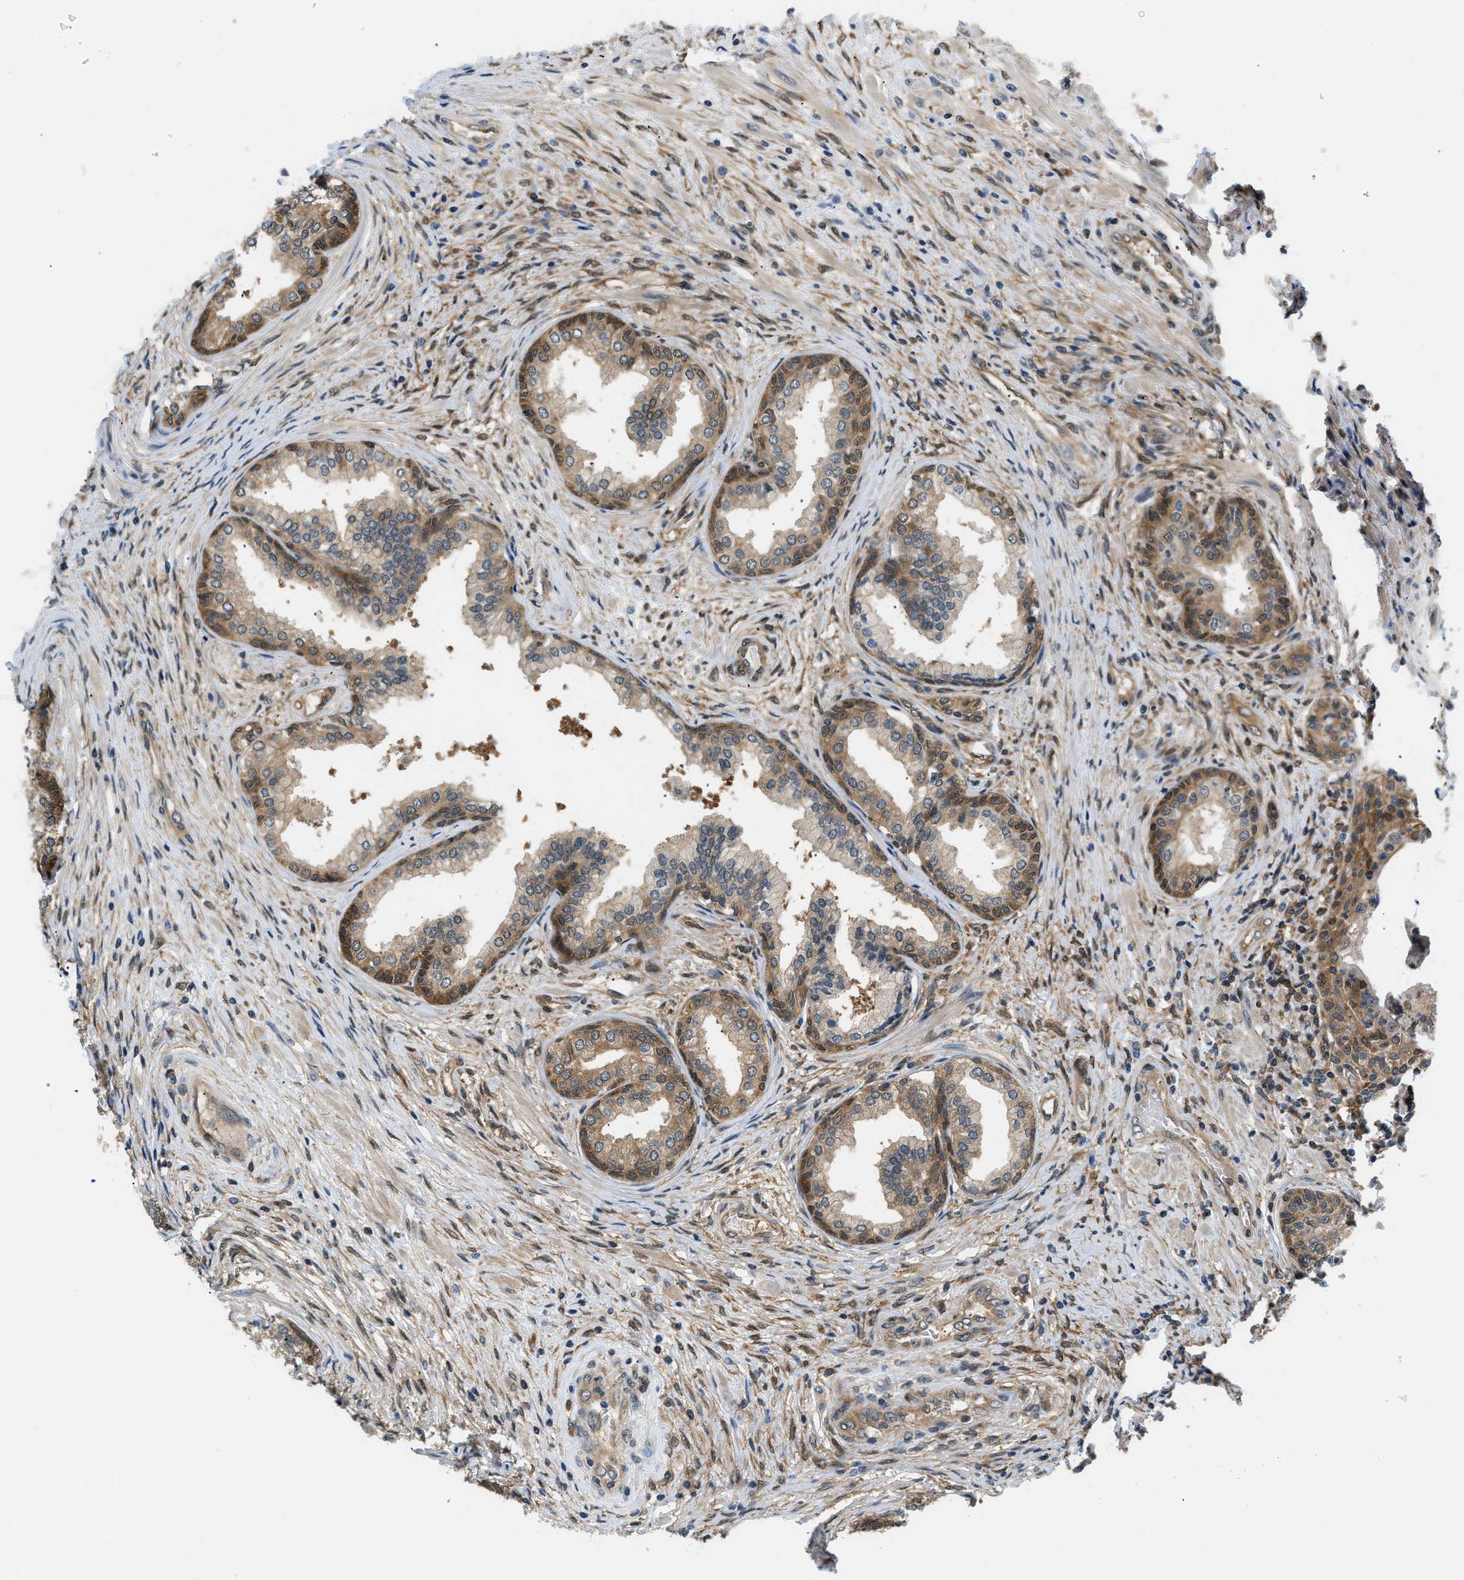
{"staining": {"intensity": "moderate", "quantity": ">75%", "location": "cytoplasmic/membranous"}, "tissue": "prostate", "cell_type": "Glandular cells", "image_type": "normal", "snomed": [{"axis": "morphology", "description": "Normal tissue, NOS"}, {"axis": "topography", "description": "Prostate"}], "caption": "Immunohistochemical staining of normal human prostate shows >75% levels of moderate cytoplasmic/membranous protein positivity in approximately >75% of glandular cells.", "gene": "EIF4EBP2", "patient": {"sex": "male", "age": 76}}